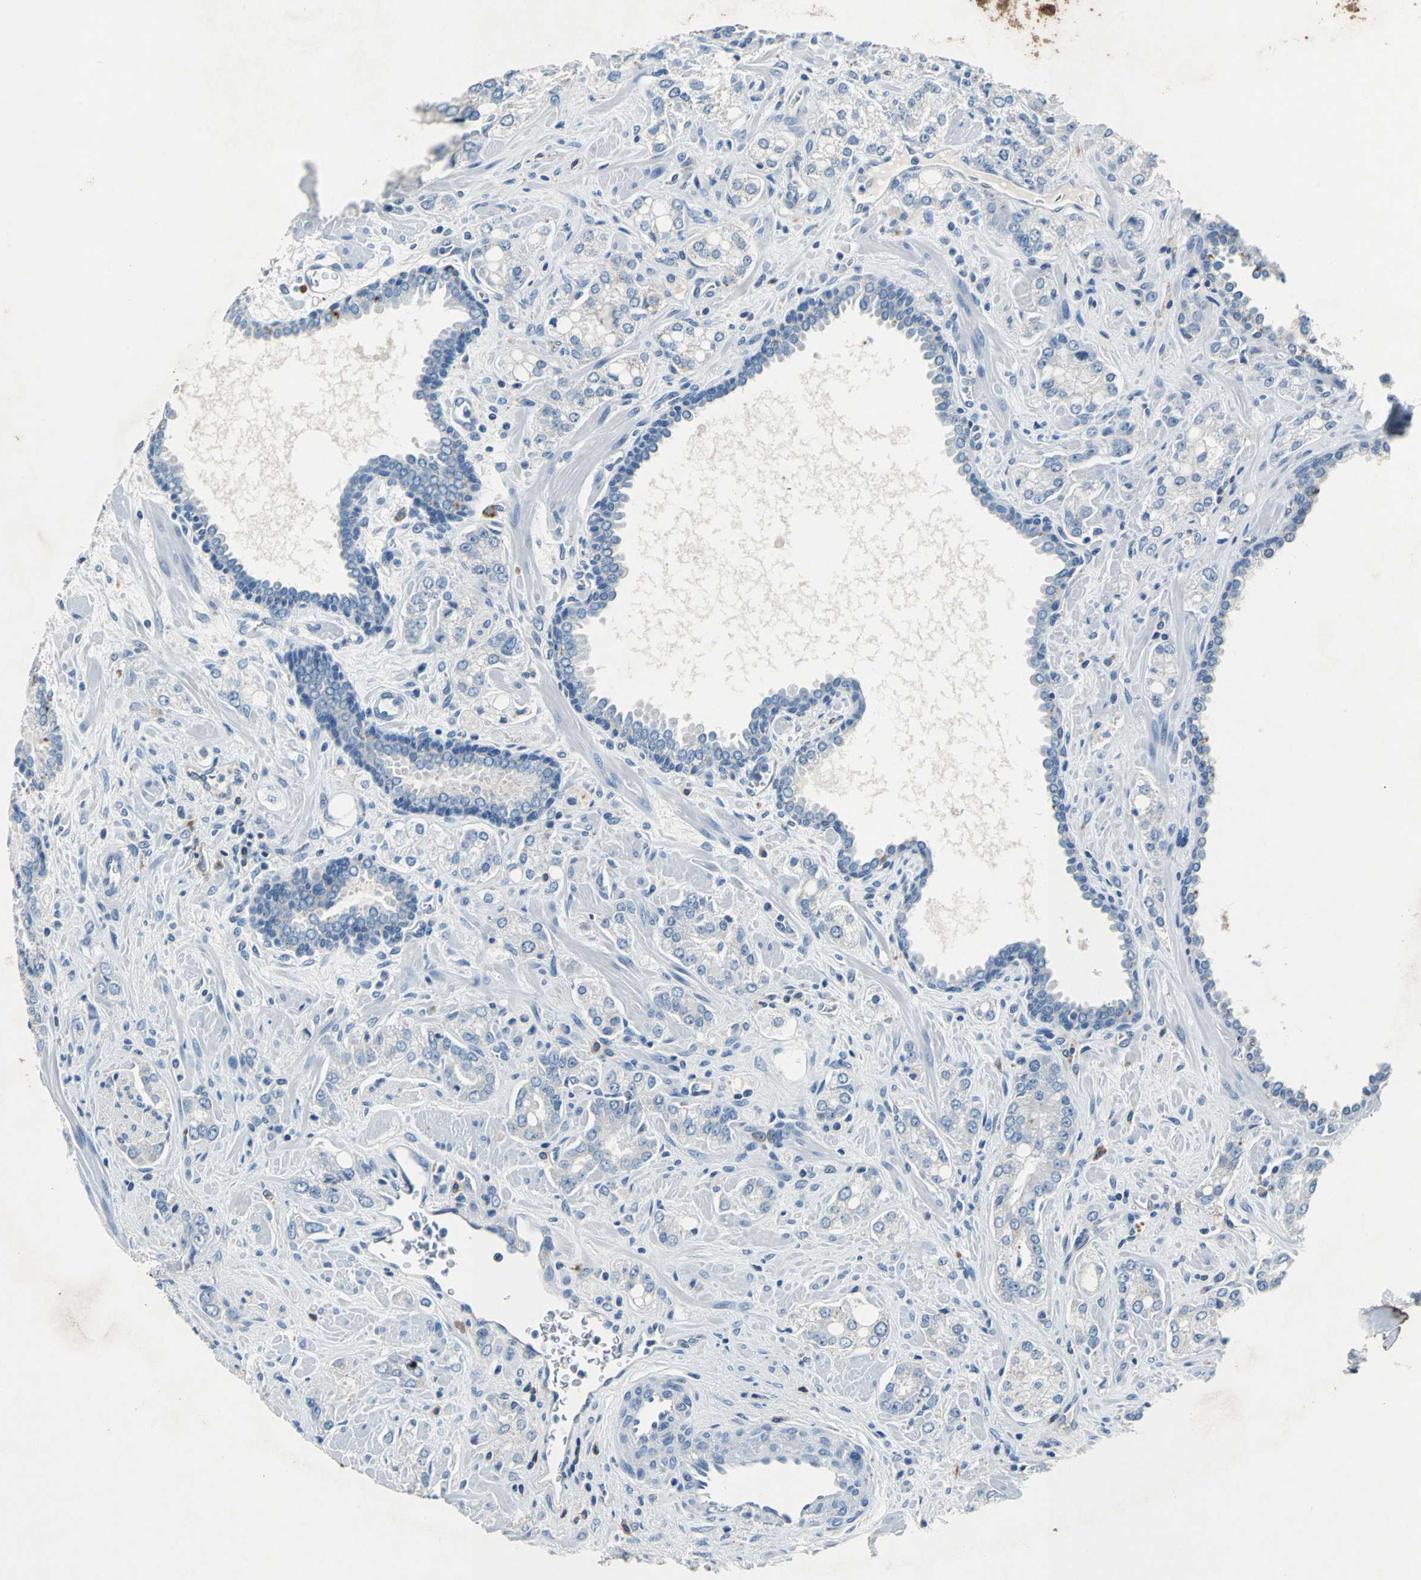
{"staining": {"intensity": "negative", "quantity": "none", "location": "none"}, "tissue": "prostate cancer", "cell_type": "Tumor cells", "image_type": "cancer", "snomed": [{"axis": "morphology", "description": "Adenocarcinoma, High grade"}, {"axis": "topography", "description": "Prostate"}], "caption": "Micrograph shows no significant protein positivity in tumor cells of high-grade adenocarcinoma (prostate).", "gene": "RPS13", "patient": {"sex": "male", "age": 67}}